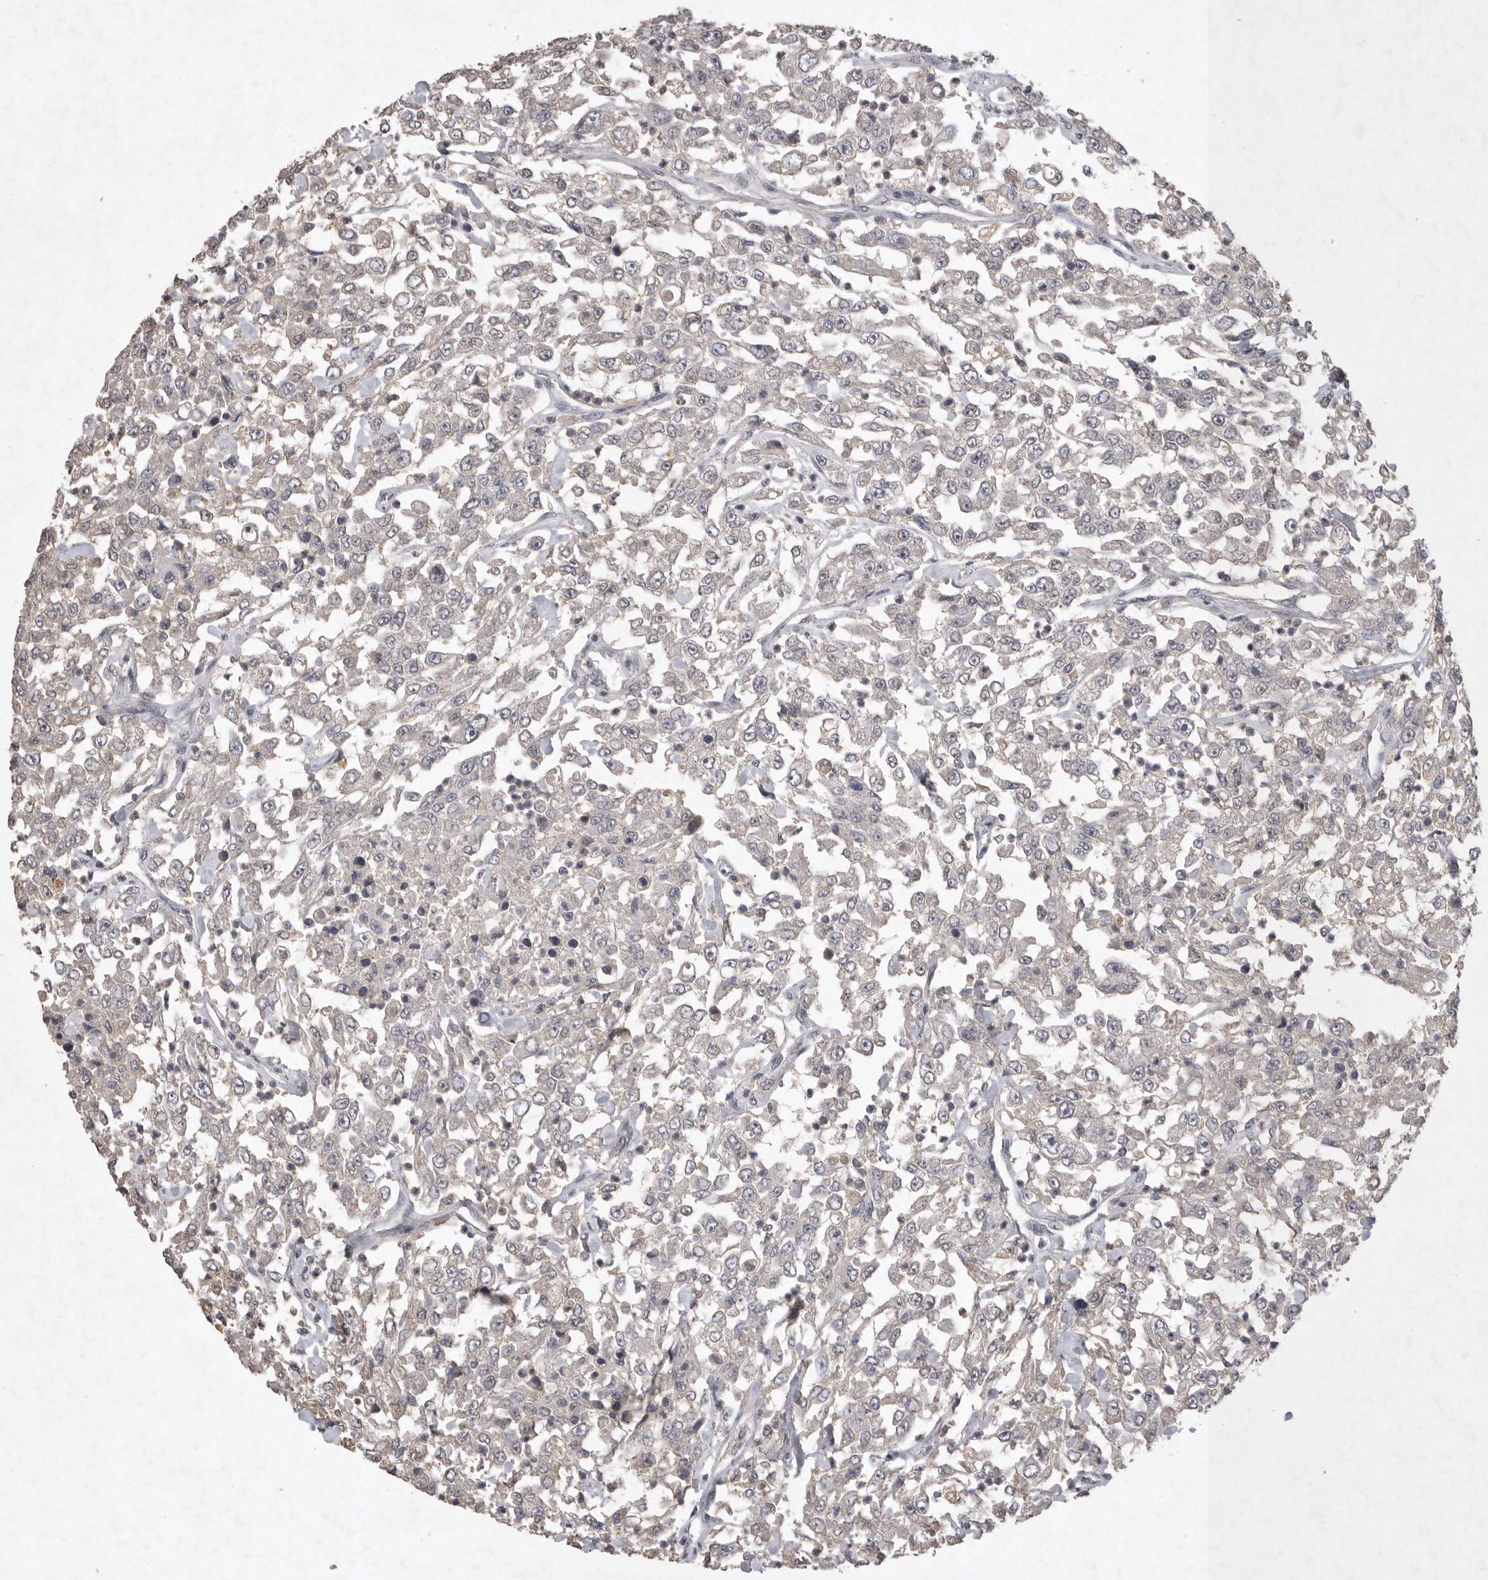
{"staining": {"intensity": "negative", "quantity": "none", "location": "none"}, "tissue": "urothelial cancer", "cell_type": "Tumor cells", "image_type": "cancer", "snomed": [{"axis": "morphology", "description": "Urothelial carcinoma, High grade"}, {"axis": "topography", "description": "Urinary bladder"}], "caption": "A high-resolution image shows immunohistochemistry (IHC) staining of high-grade urothelial carcinoma, which displays no significant staining in tumor cells.", "gene": "APLNR", "patient": {"sex": "male", "age": 46}}